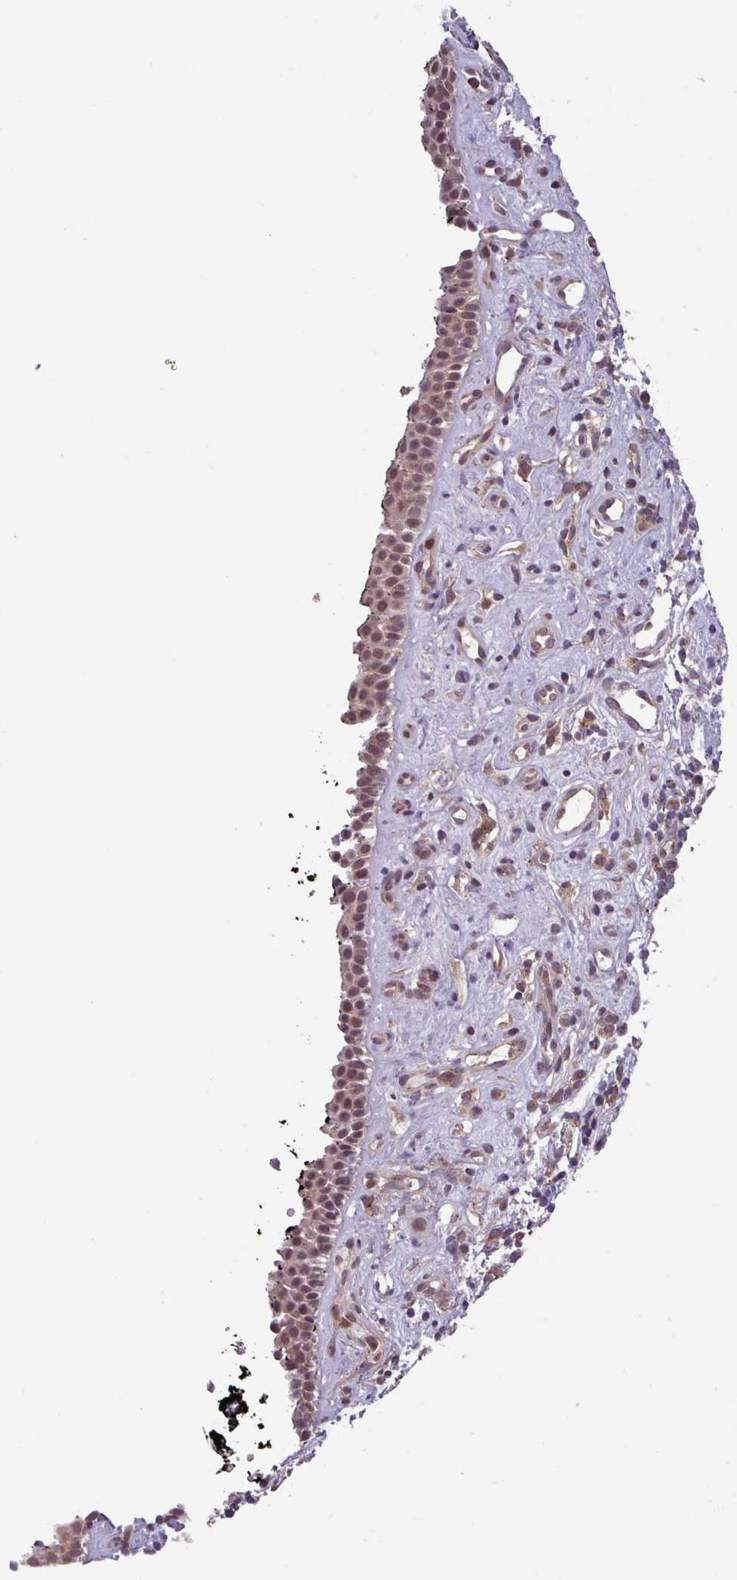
{"staining": {"intensity": "weak", "quantity": ">75%", "location": "nuclear"}, "tissue": "nasopharynx", "cell_type": "Respiratory epithelial cells", "image_type": "normal", "snomed": [{"axis": "morphology", "description": "Normal tissue, NOS"}, {"axis": "morphology", "description": "Squamous cell carcinoma, NOS"}, {"axis": "topography", "description": "Nasopharynx"}, {"axis": "topography", "description": "Head-Neck"}], "caption": "Nasopharynx stained with DAB (3,3'-diaminobenzidine) IHC shows low levels of weak nuclear expression in approximately >75% of respiratory epithelial cells. (brown staining indicates protein expression, while blue staining denotes nuclei).", "gene": "NPFFR1", "patient": {"sex": "male", "age": 85}}